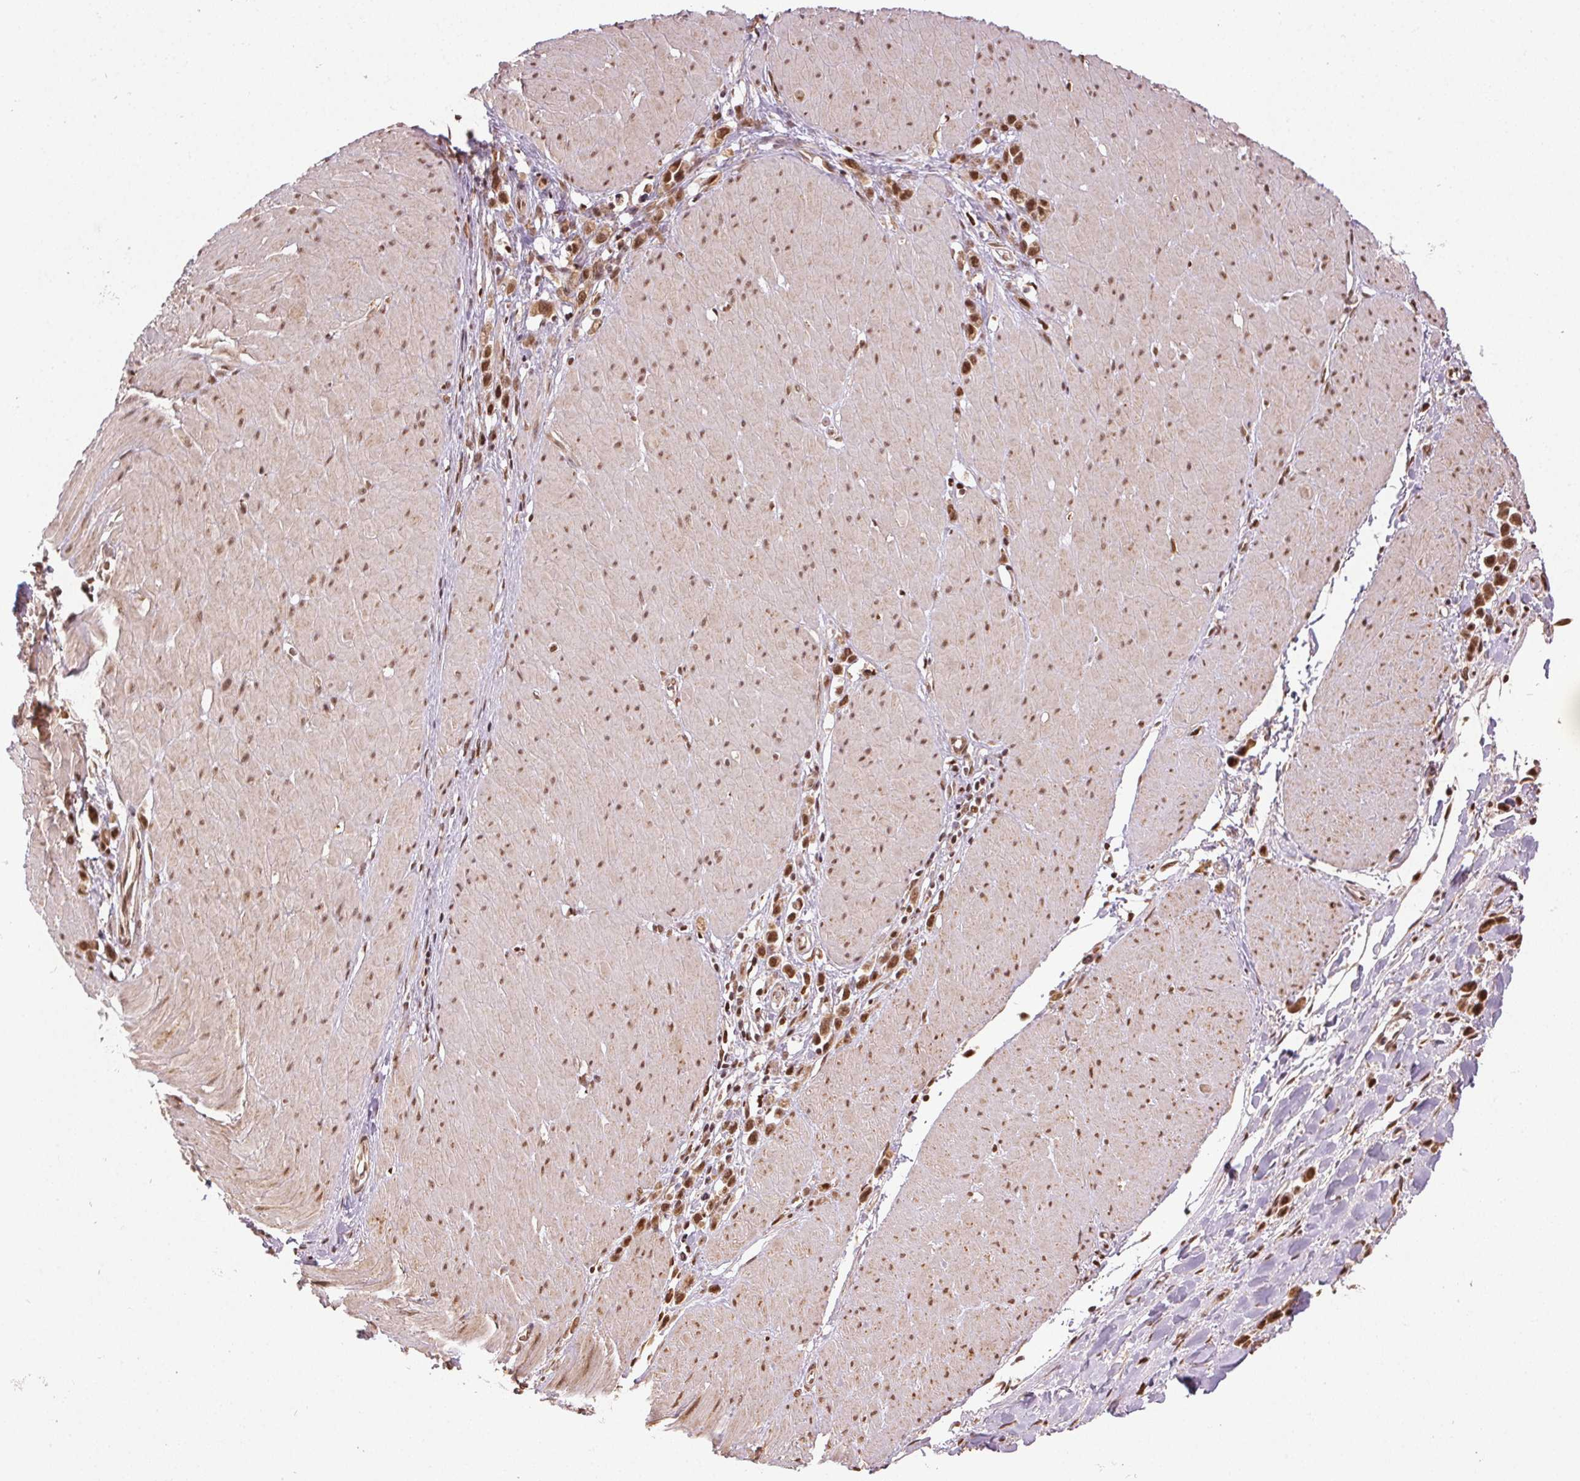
{"staining": {"intensity": "moderate", "quantity": ">75%", "location": "cytoplasmic/membranous,nuclear"}, "tissue": "stomach cancer", "cell_type": "Tumor cells", "image_type": "cancer", "snomed": [{"axis": "morphology", "description": "Adenocarcinoma, NOS"}, {"axis": "topography", "description": "Stomach"}], "caption": "Immunohistochemical staining of stomach adenocarcinoma displays medium levels of moderate cytoplasmic/membranous and nuclear positivity in about >75% of tumor cells.", "gene": "TREML4", "patient": {"sex": "male", "age": 47}}